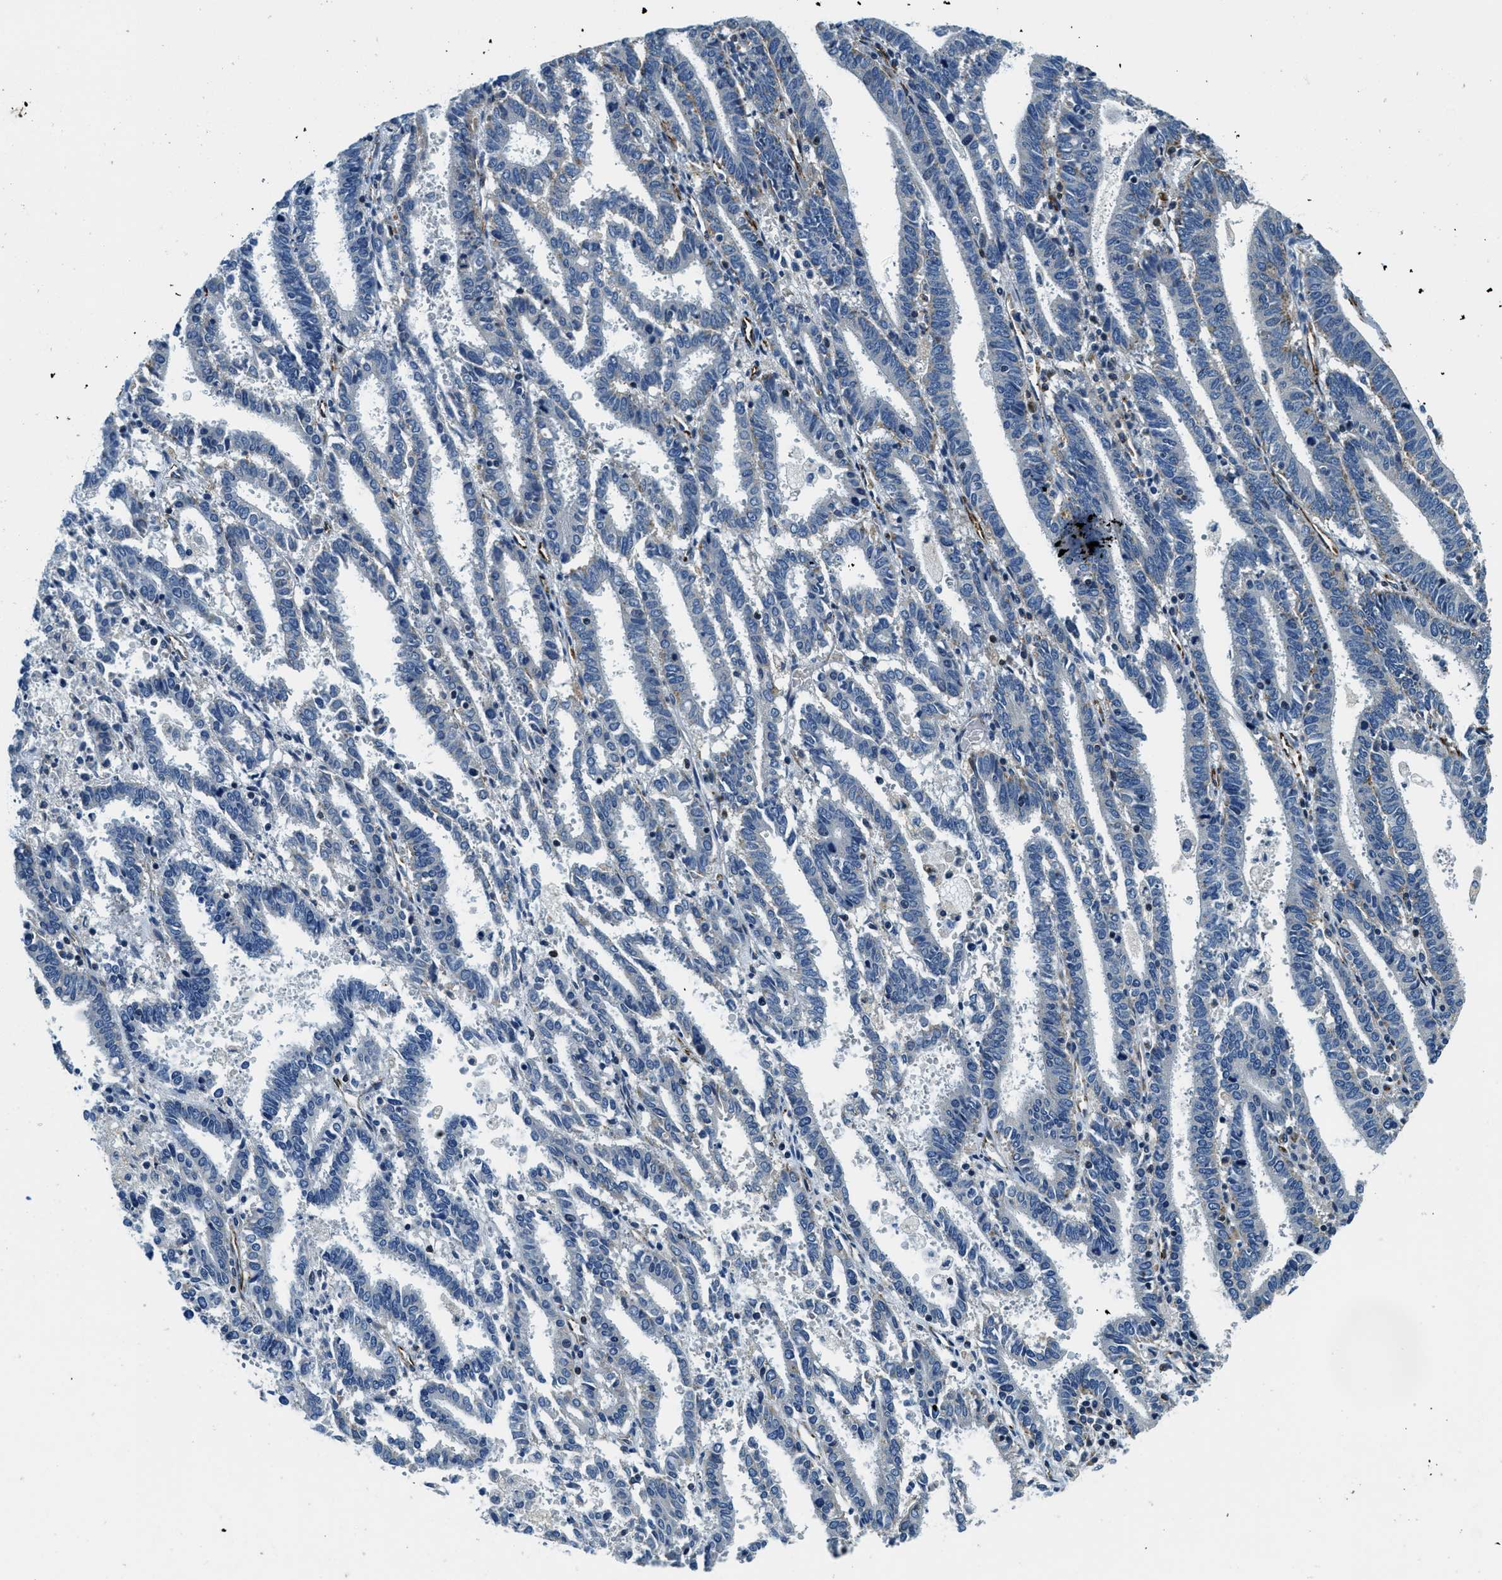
{"staining": {"intensity": "moderate", "quantity": "<25%", "location": "cytoplasmic/membranous"}, "tissue": "endometrial cancer", "cell_type": "Tumor cells", "image_type": "cancer", "snomed": [{"axis": "morphology", "description": "Adenocarcinoma, NOS"}, {"axis": "topography", "description": "Uterus"}], "caption": "Protein expression analysis of human endometrial cancer reveals moderate cytoplasmic/membranous positivity in about <25% of tumor cells.", "gene": "GNS", "patient": {"sex": "female", "age": 83}}